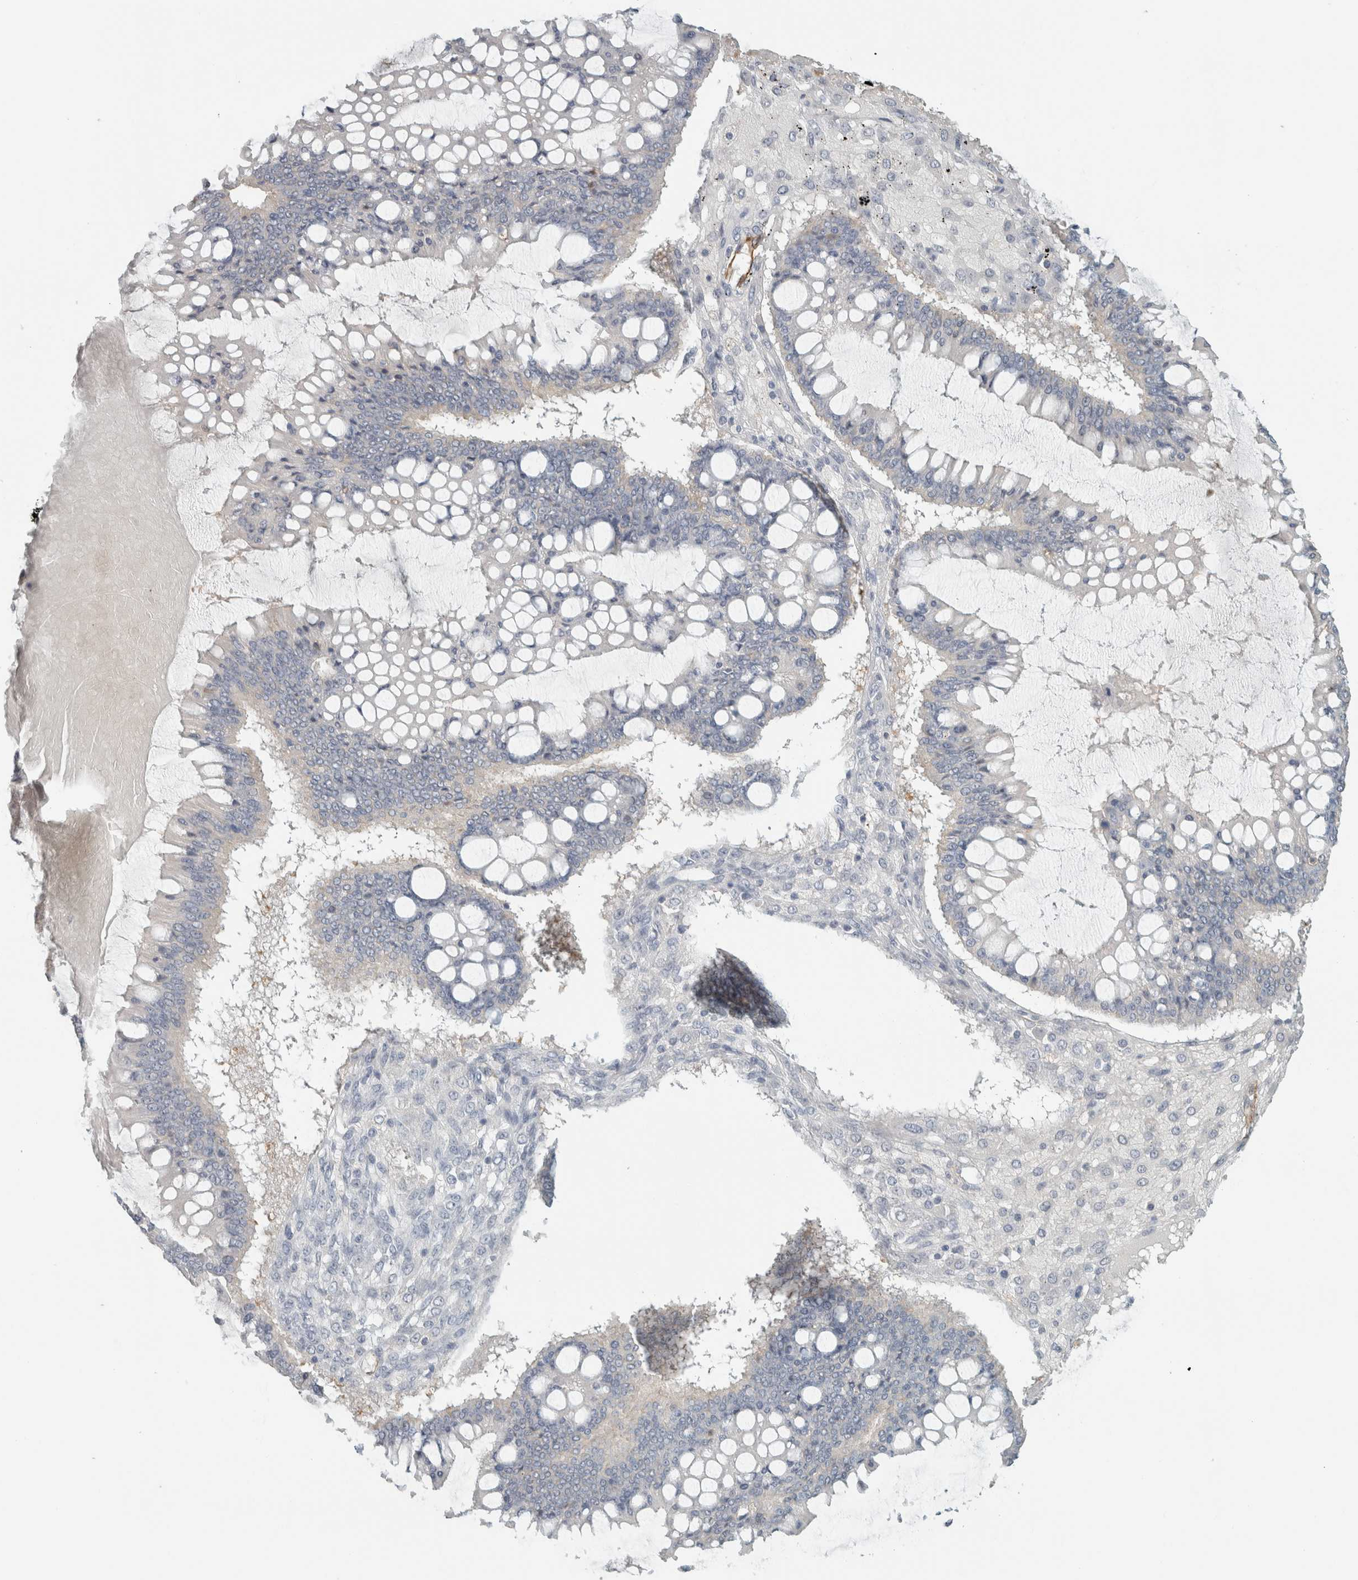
{"staining": {"intensity": "negative", "quantity": "none", "location": "none"}, "tissue": "ovarian cancer", "cell_type": "Tumor cells", "image_type": "cancer", "snomed": [{"axis": "morphology", "description": "Cystadenocarcinoma, mucinous, NOS"}, {"axis": "topography", "description": "Ovary"}], "caption": "An immunohistochemistry image of mucinous cystadenocarcinoma (ovarian) is shown. There is no staining in tumor cells of mucinous cystadenocarcinoma (ovarian).", "gene": "SCIN", "patient": {"sex": "female", "age": 73}}